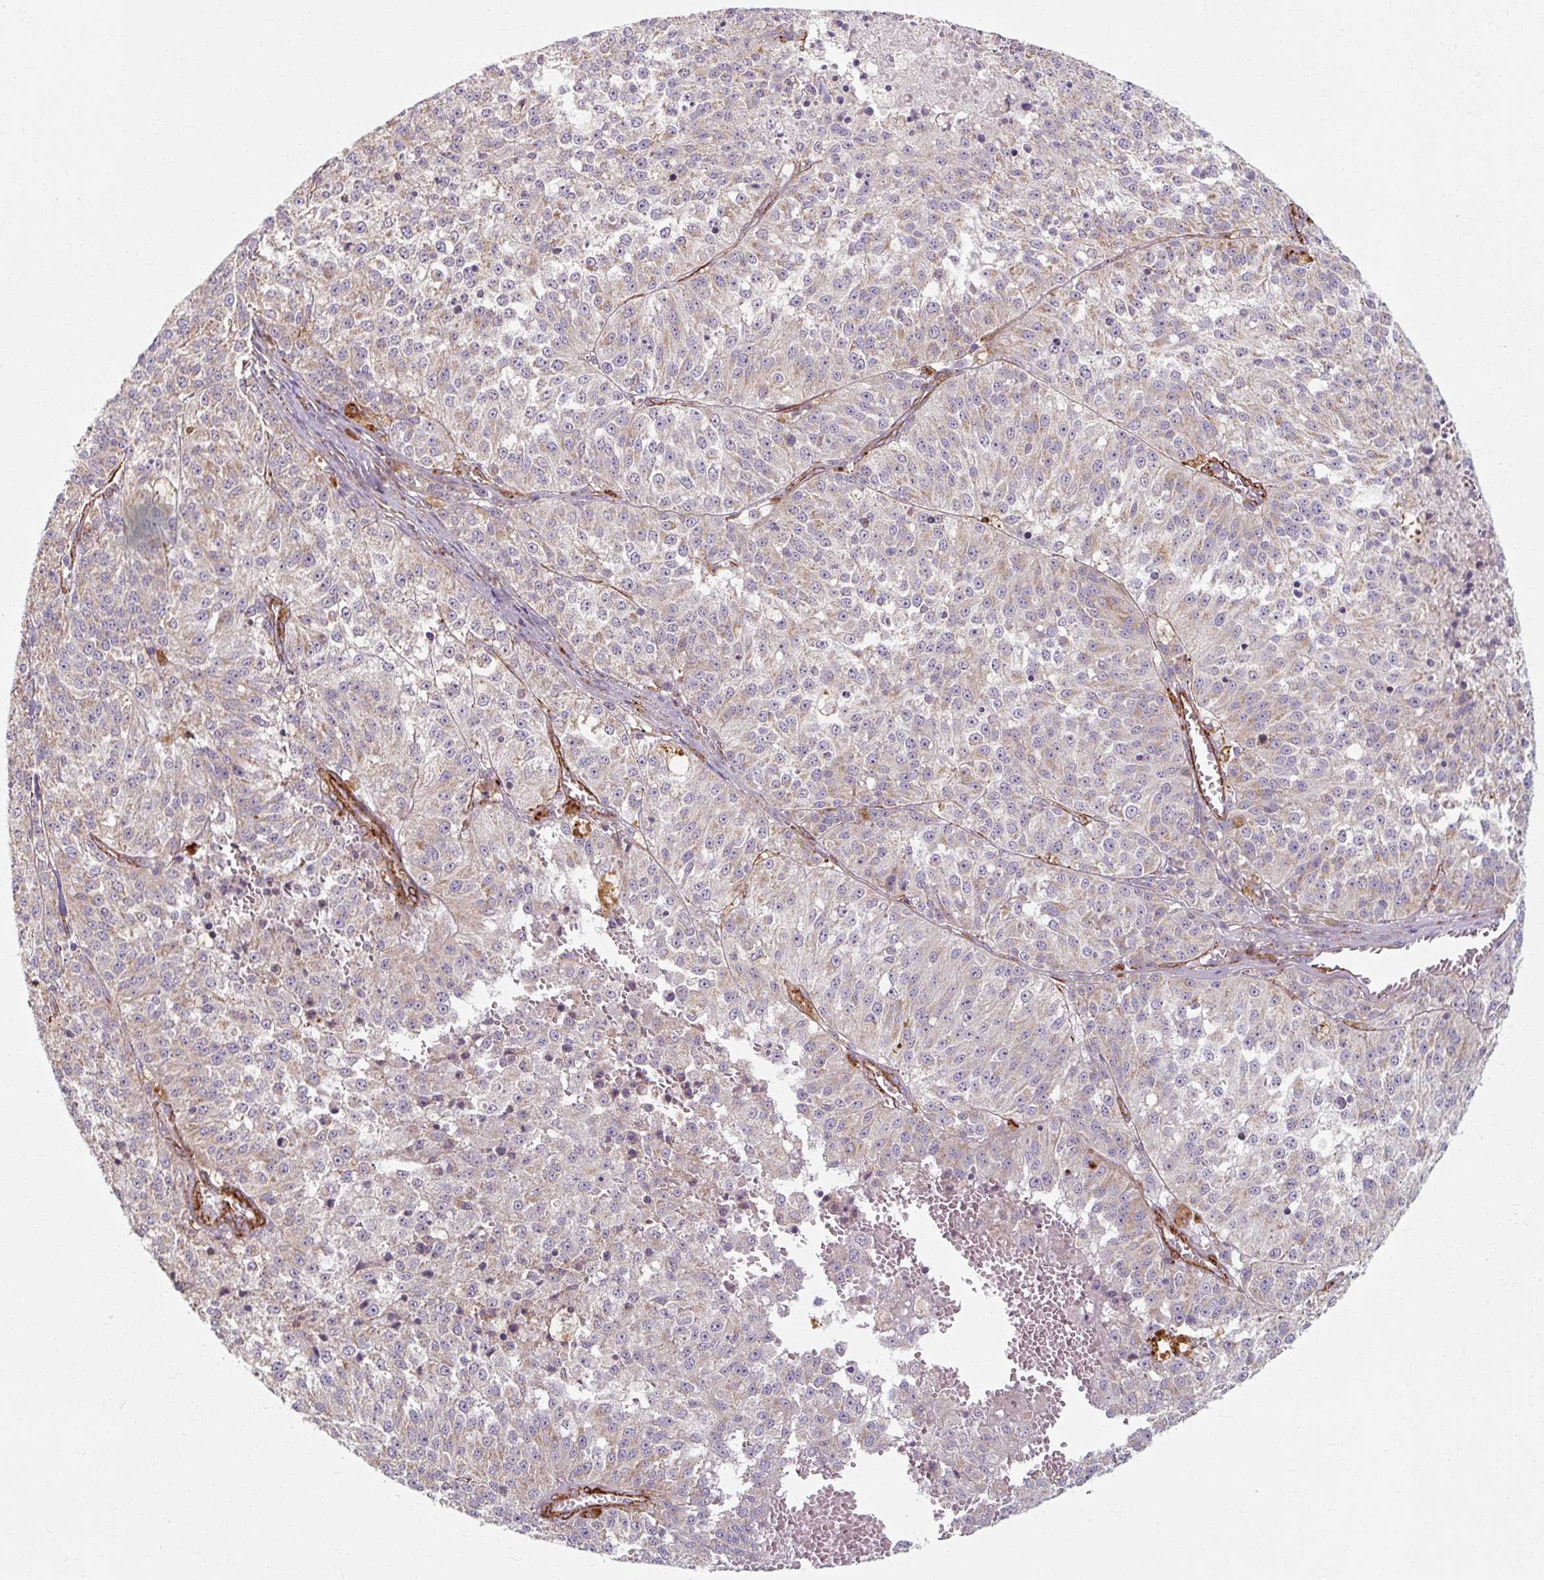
{"staining": {"intensity": "negative", "quantity": "none", "location": "none"}, "tissue": "melanoma", "cell_type": "Tumor cells", "image_type": "cancer", "snomed": [{"axis": "morphology", "description": "Malignant melanoma, NOS"}, {"axis": "topography", "description": "Skin"}], "caption": "IHC histopathology image of human malignant melanoma stained for a protein (brown), which exhibits no staining in tumor cells.", "gene": "MRPS5", "patient": {"sex": "female", "age": 64}}